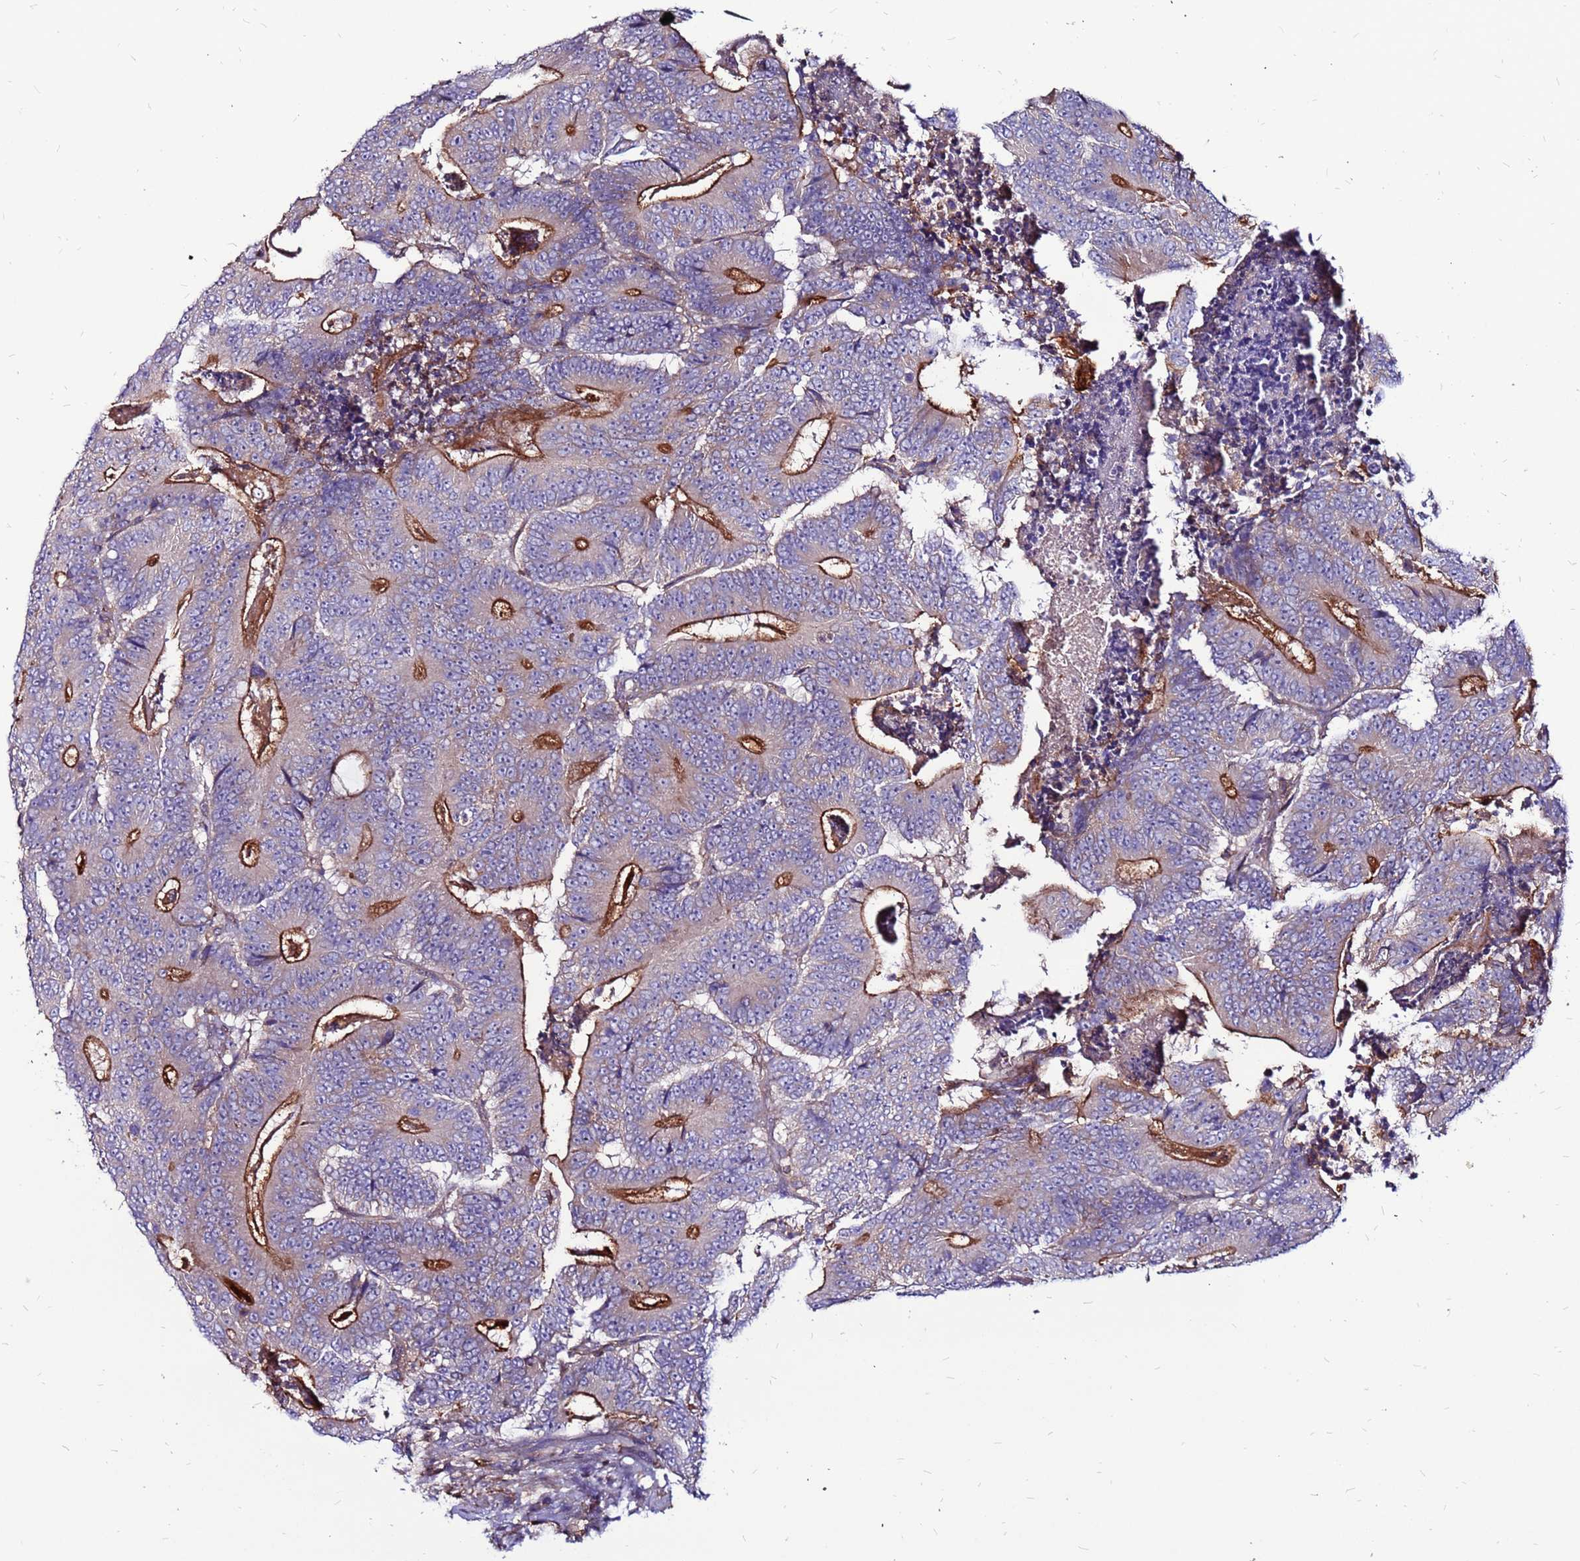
{"staining": {"intensity": "strong", "quantity": "25%-75%", "location": "cytoplasmic/membranous"}, "tissue": "colorectal cancer", "cell_type": "Tumor cells", "image_type": "cancer", "snomed": [{"axis": "morphology", "description": "Adenocarcinoma, NOS"}, {"axis": "topography", "description": "Colon"}], "caption": "Colorectal adenocarcinoma stained with IHC exhibits strong cytoplasmic/membranous positivity in approximately 25%-75% of tumor cells. (Stains: DAB (3,3'-diaminobenzidine) in brown, nuclei in blue, Microscopy: brightfield microscopy at high magnification).", "gene": "NRN1L", "patient": {"sex": "male", "age": 83}}